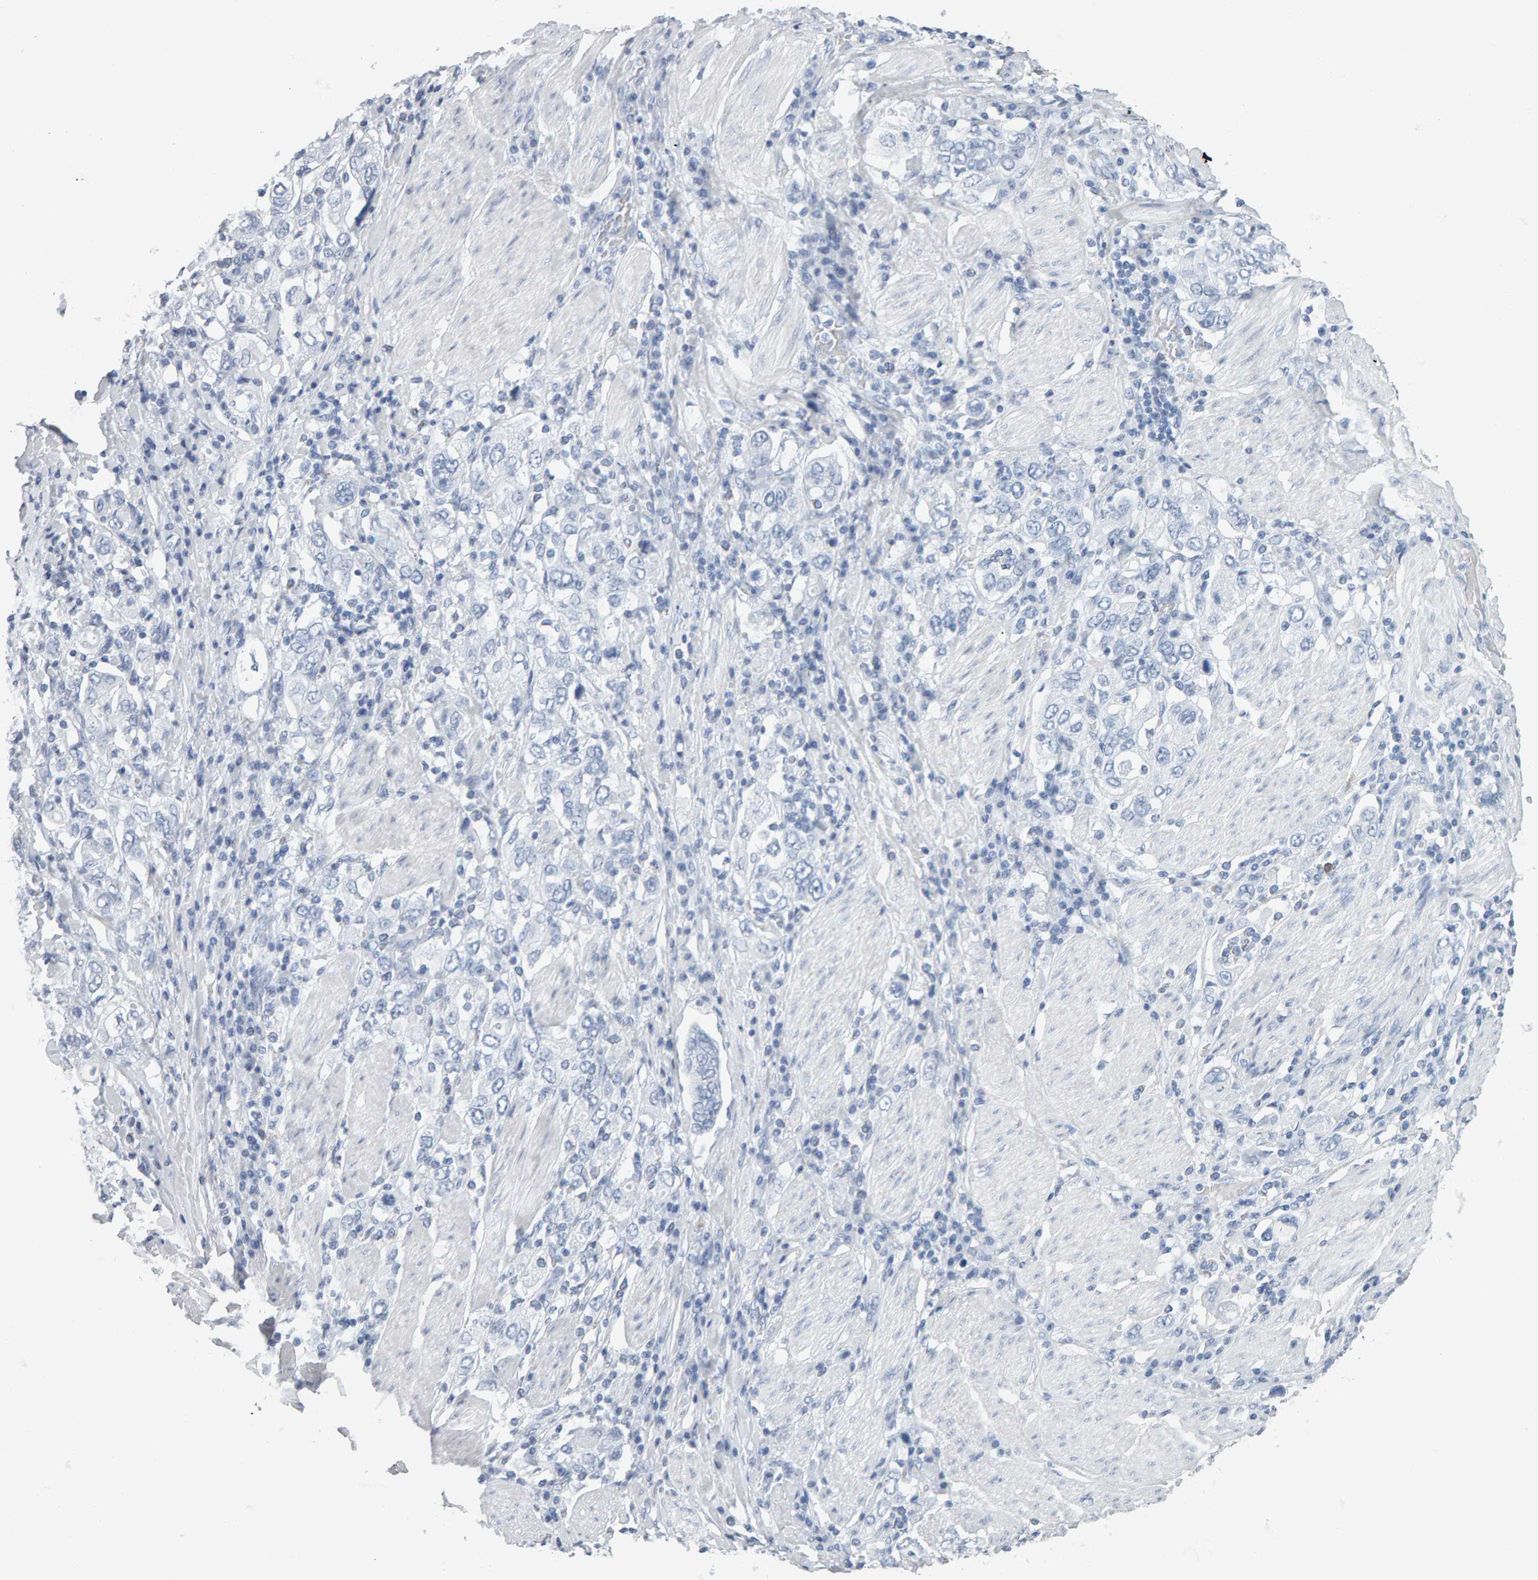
{"staining": {"intensity": "negative", "quantity": "none", "location": "none"}, "tissue": "stomach cancer", "cell_type": "Tumor cells", "image_type": "cancer", "snomed": [{"axis": "morphology", "description": "Adenocarcinoma, NOS"}, {"axis": "topography", "description": "Stomach, upper"}], "caption": "Tumor cells show no significant staining in stomach cancer (adenocarcinoma).", "gene": "SPACA3", "patient": {"sex": "male", "age": 62}}